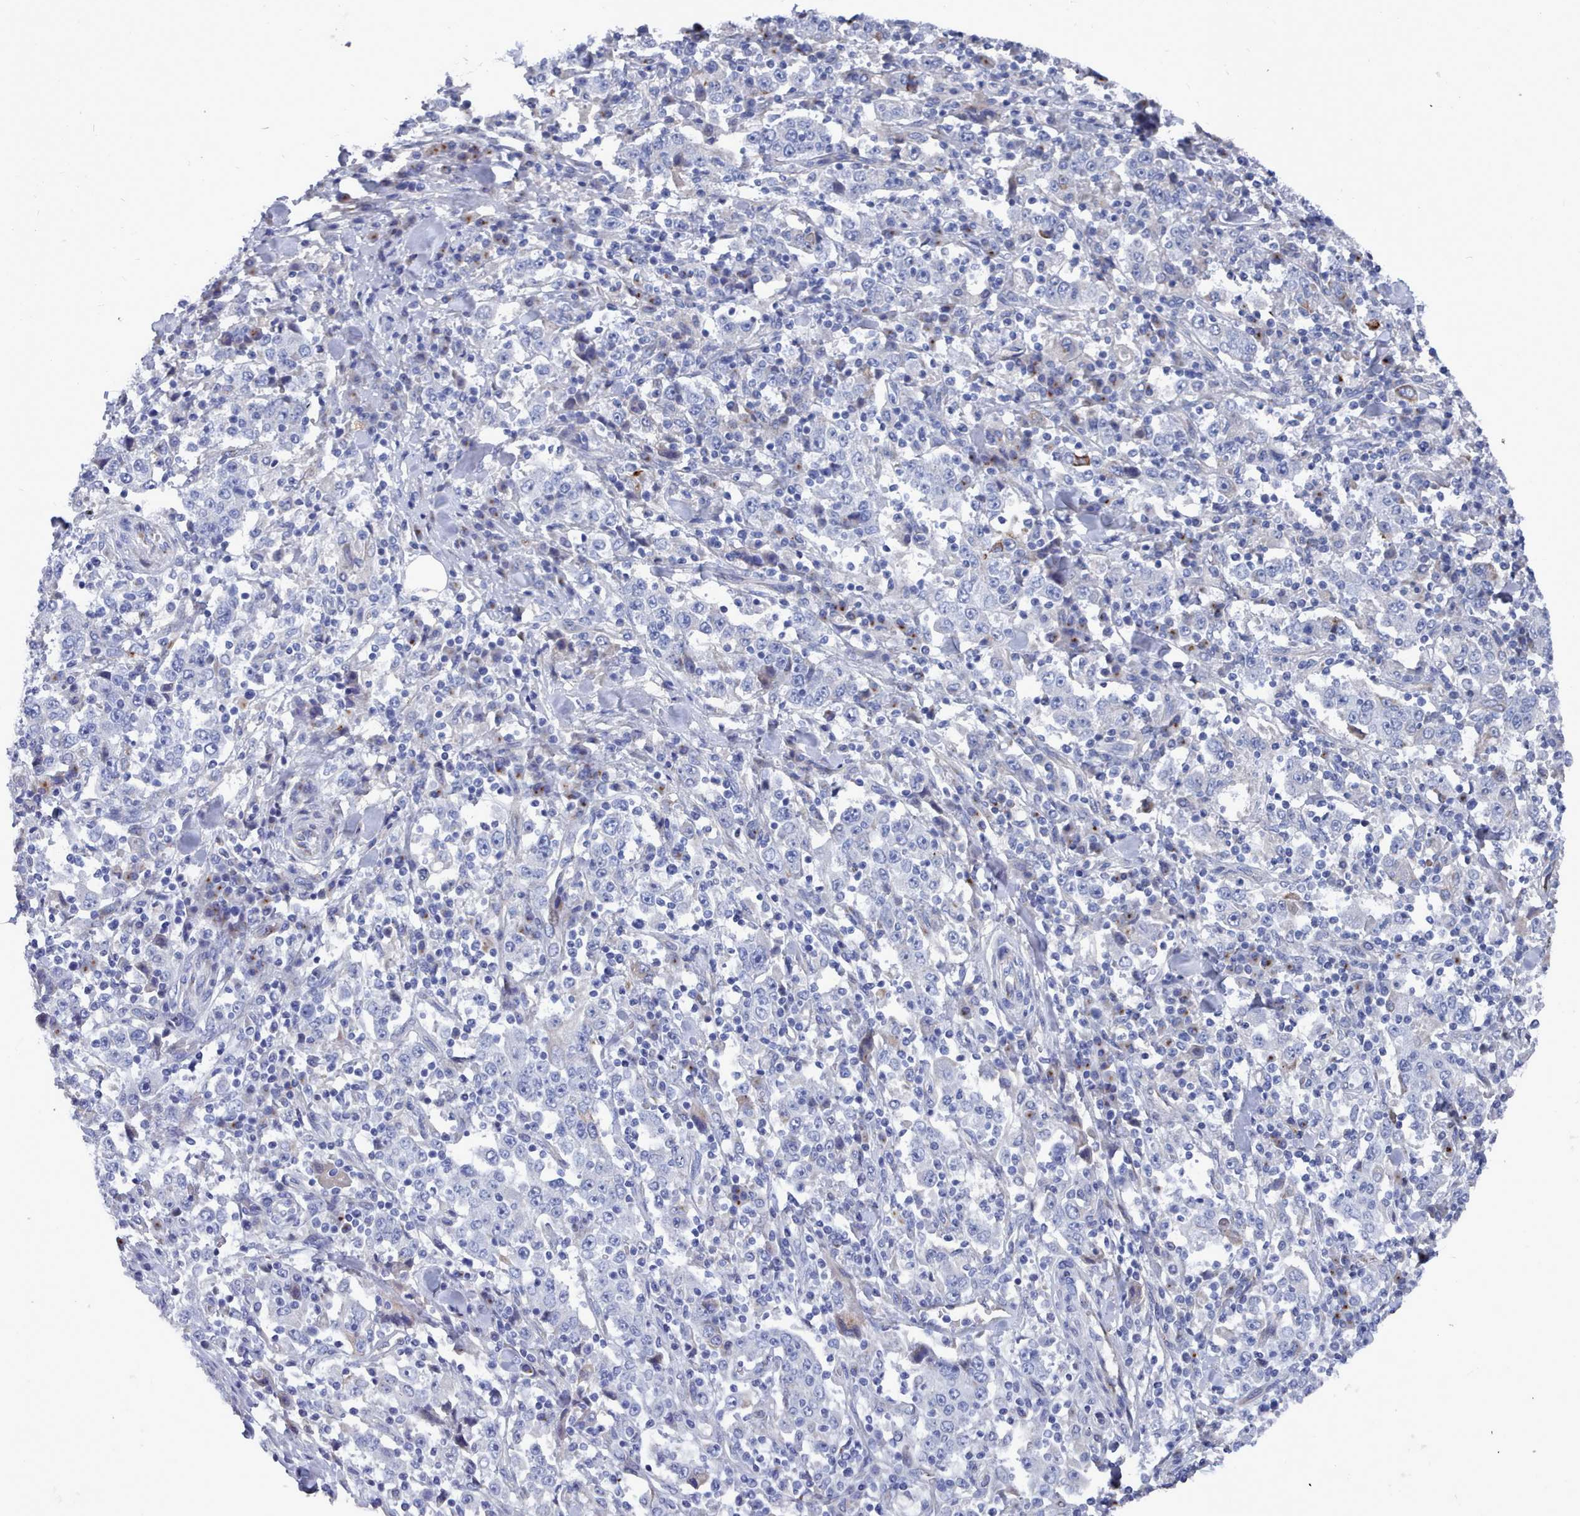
{"staining": {"intensity": "negative", "quantity": "none", "location": "none"}, "tissue": "stomach cancer", "cell_type": "Tumor cells", "image_type": "cancer", "snomed": [{"axis": "morphology", "description": "Normal tissue, NOS"}, {"axis": "morphology", "description": "Adenocarcinoma, NOS"}, {"axis": "topography", "description": "Stomach, upper"}, {"axis": "topography", "description": "Stomach"}], "caption": "This image is of stomach cancer stained with immunohistochemistry to label a protein in brown with the nuclei are counter-stained blue. There is no positivity in tumor cells.", "gene": "PDE4C", "patient": {"sex": "male", "age": 59}}